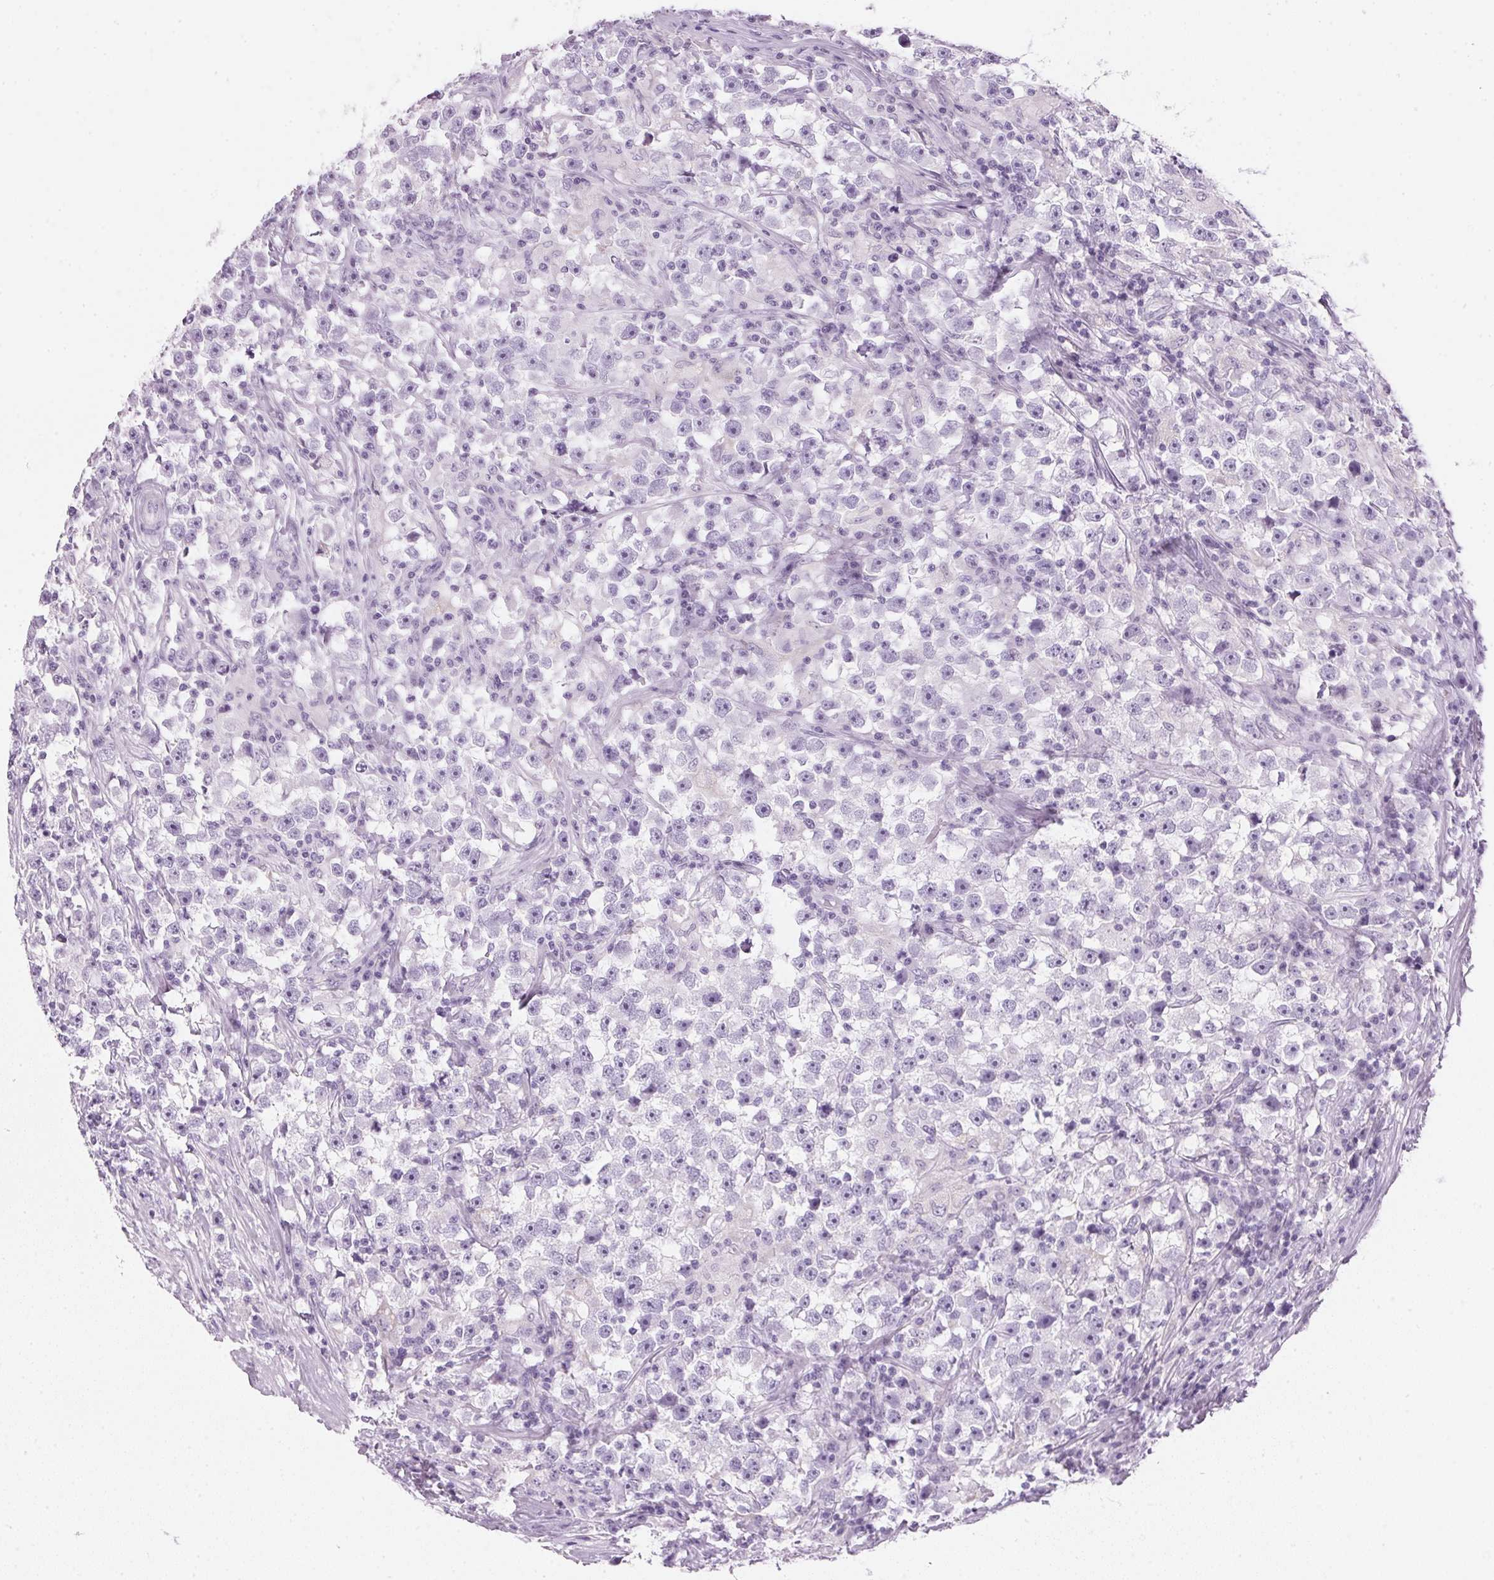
{"staining": {"intensity": "negative", "quantity": "none", "location": "none"}, "tissue": "testis cancer", "cell_type": "Tumor cells", "image_type": "cancer", "snomed": [{"axis": "morphology", "description": "Seminoma, NOS"}, {"axis": "topography", "description": "Testis"}], "caption": "Protein analysis of testis cancer exhibits no significant expression in tumor cells. (DAB immunohistochemistry visualized using brightfield microscopy, high magnification).", "gene": "IGFBP1", "patient": {"sex": "male", "age": 33}}